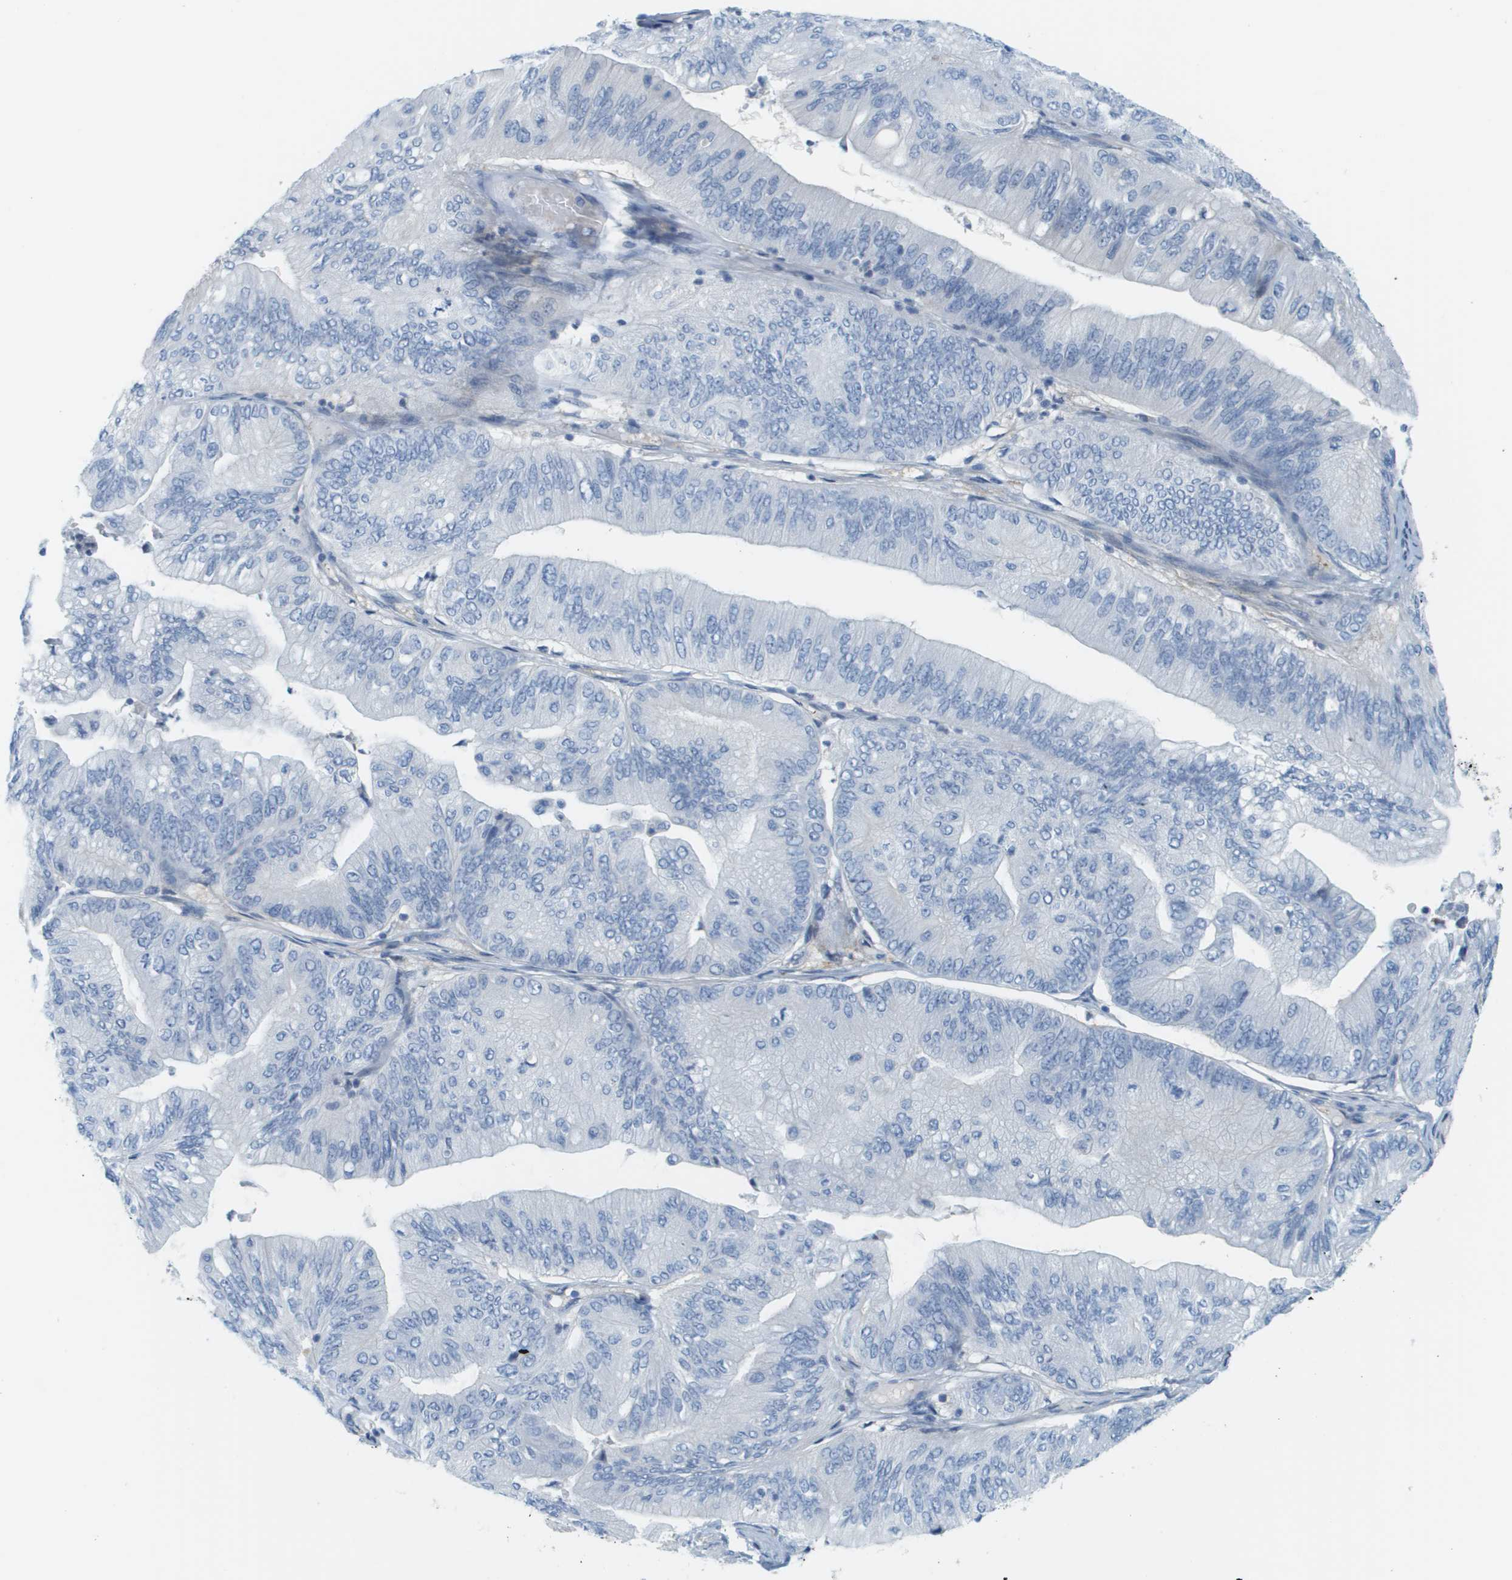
{"staining": {"intensity": "negative", "quantity": "none", "location": "none"}, "tissue": "ovarian cancer", "cell_type": "Tumor cells", "image_type": "cancer", "snomed": [{"axis": "morphology", "description": "Cystadenocarcinoma, mucinous, NOS"}, {"axis": "topography", "description": "Ovary"}], "caption": "The image demonstrates no staining of tumor cells in ovarian cancer.", "gene": "CUL9", "patient": {"sex": "female", "age": 61}}